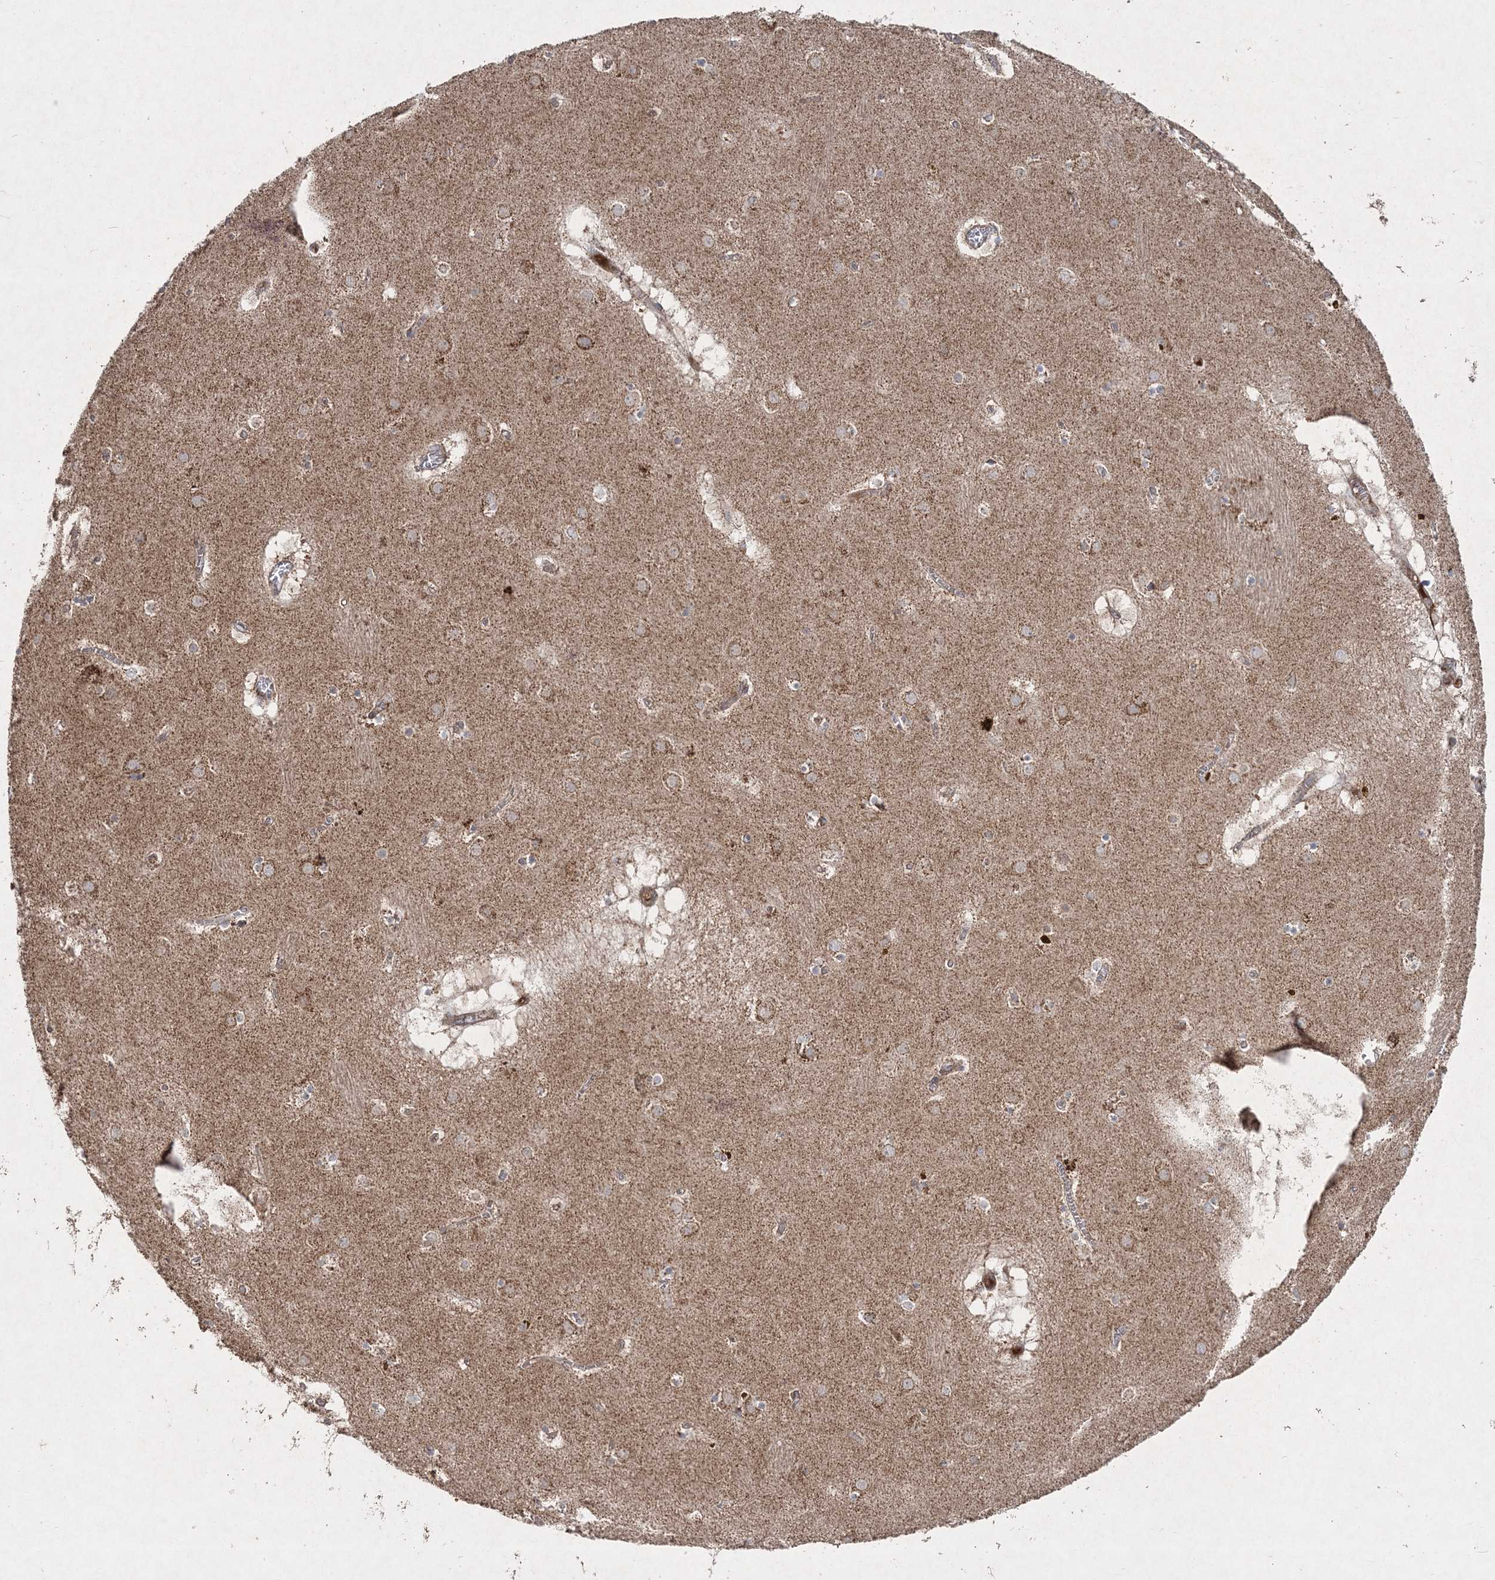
{"staining": {"intensity": "moderate", "quantity": "<25%", "location": "cytoplasmic/membranous"}, "tissue": "caudate", "cell_type": "Glial cells", "image_type": "normal", "snomed": [{"axis": "morphology", "description": "Normal tissue, NOS"}, {"axis": "topography", "description": "Lateral ventricle wall"}], "caption": "A brown stain highlights moderate cytoplasmic/membranous staining of a protein in glial cells of normal caudate. Nuclei are stained in blue.", "gene": "LRPPRC", "patient": {"sex": "male", "age": 70}}